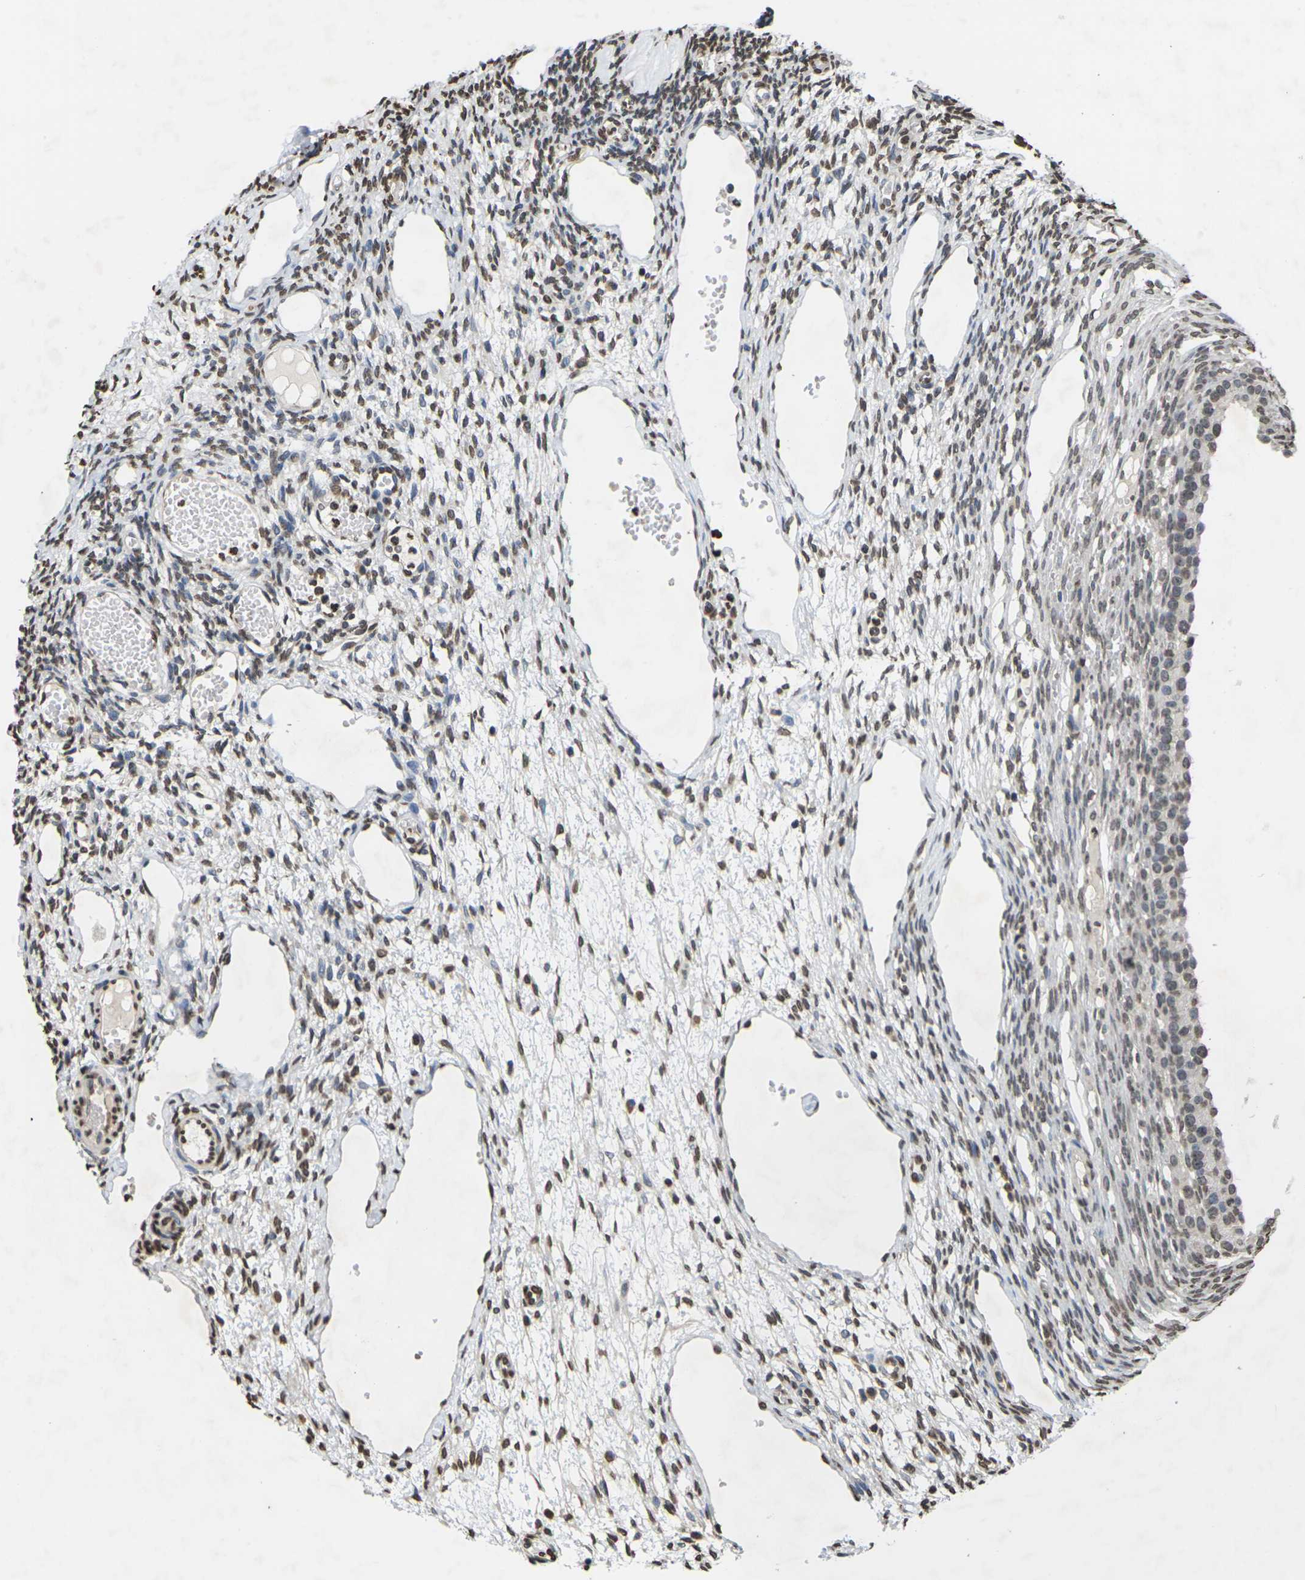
{"staining": {"intensity": "moderate", "quantity": "25%-75%", "location": "nuclear"}, "tissue": "ovary", "cell_type": "Ovarian stroma cells", "image_type": "normal", "snomed": [{"axis": "morphology", "description": "Normal tissue, NOS"}, {"axis": "topography", "description": "Ovary"}], "caption": "The micrograph reveals a brown stain indicating the presence of a protein in the nuclear of ovarian stroma cells in ovary.", "gene": "EMSY", "patient": {"sex": "female", "age": 33}}